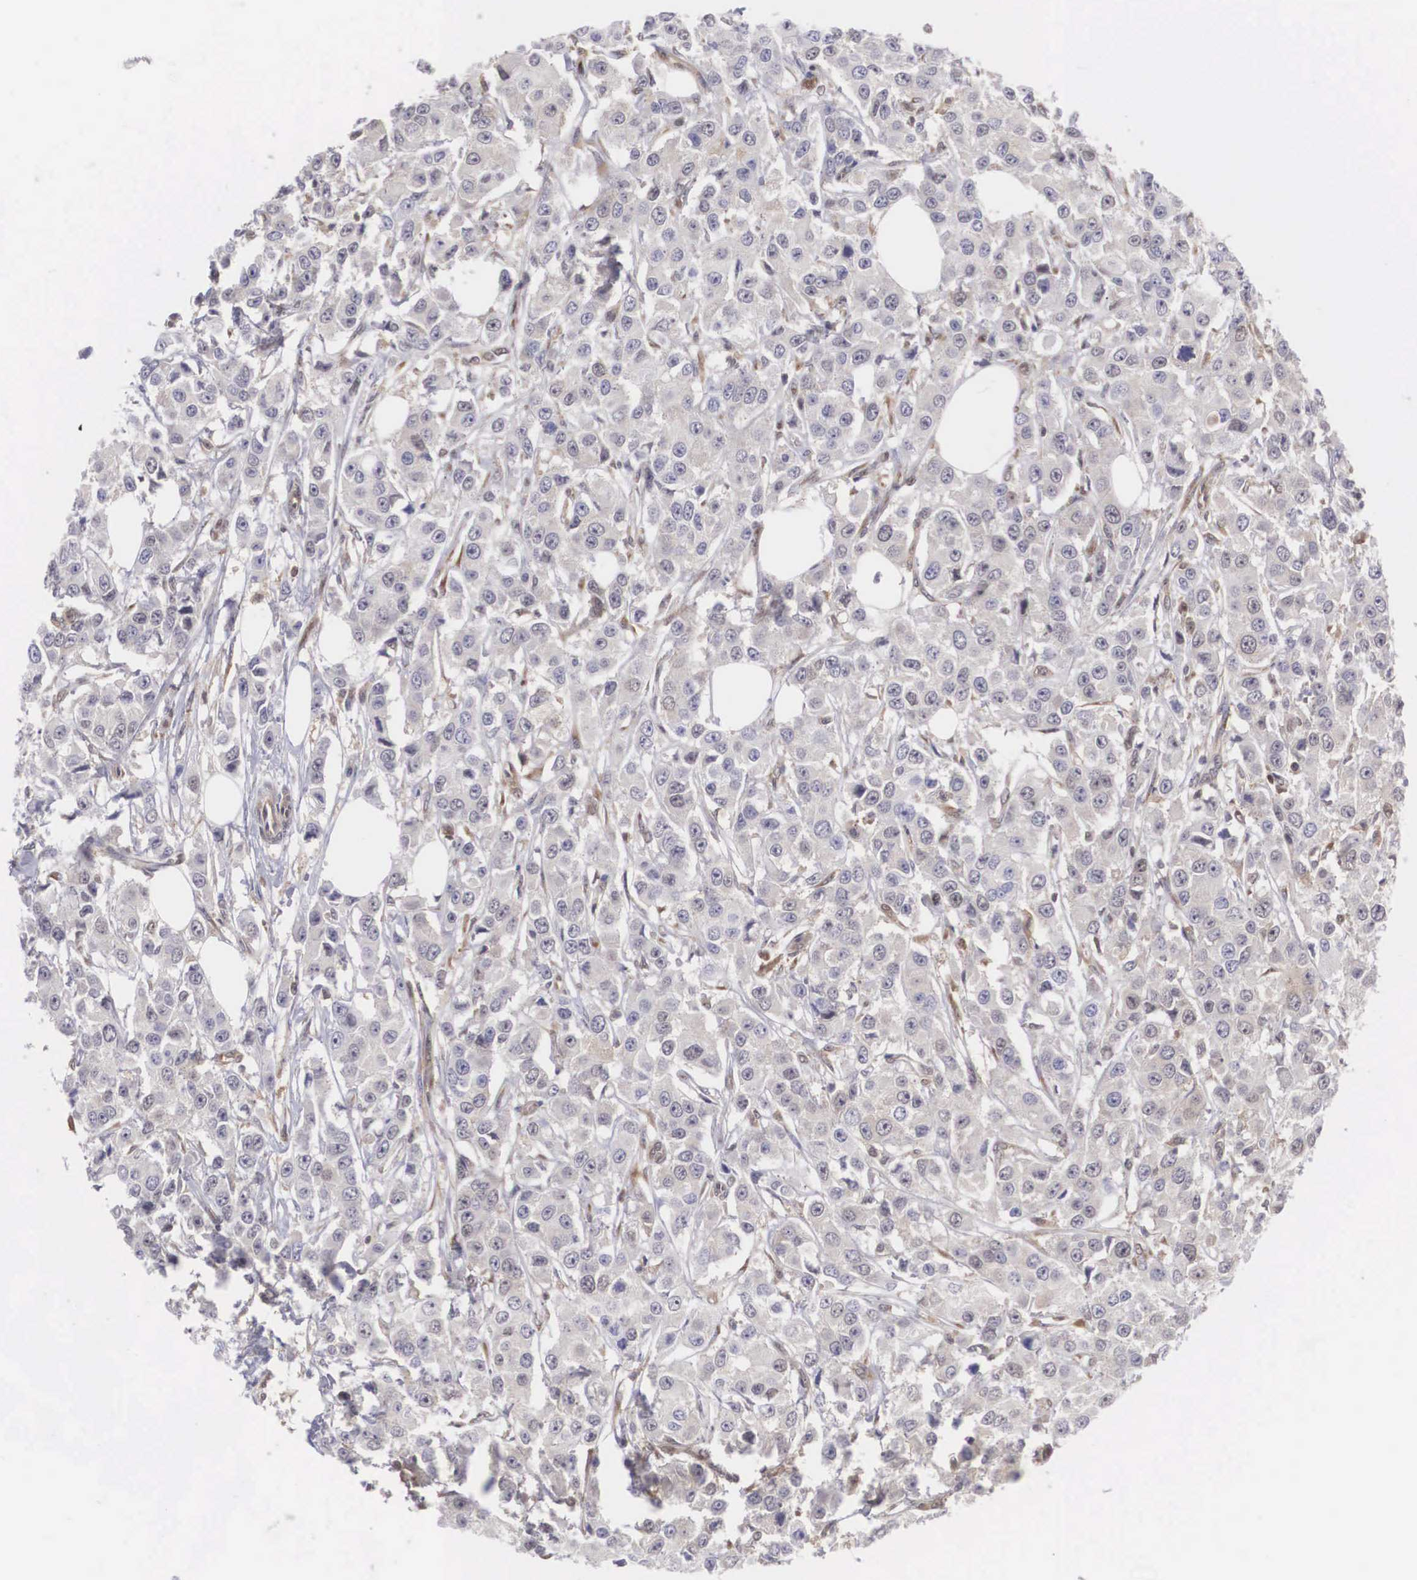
{"staining": {"intensity": "negative", "quantity": "none", "location": "none"}, "tissue": "breast cancer", "cell_type": "Tumor cells", "image_type": "cancer", "snomed": [{"axis": "morphology", "description": "Duct carcinoma"}, {"axis": "topography", "description": "Breast"}], "caption": "Immunohistochemistry of human breast cancer shows no expression in tumor cells.", "gene": "ADSL", "patient": {"sex": "female", "age": 58}}